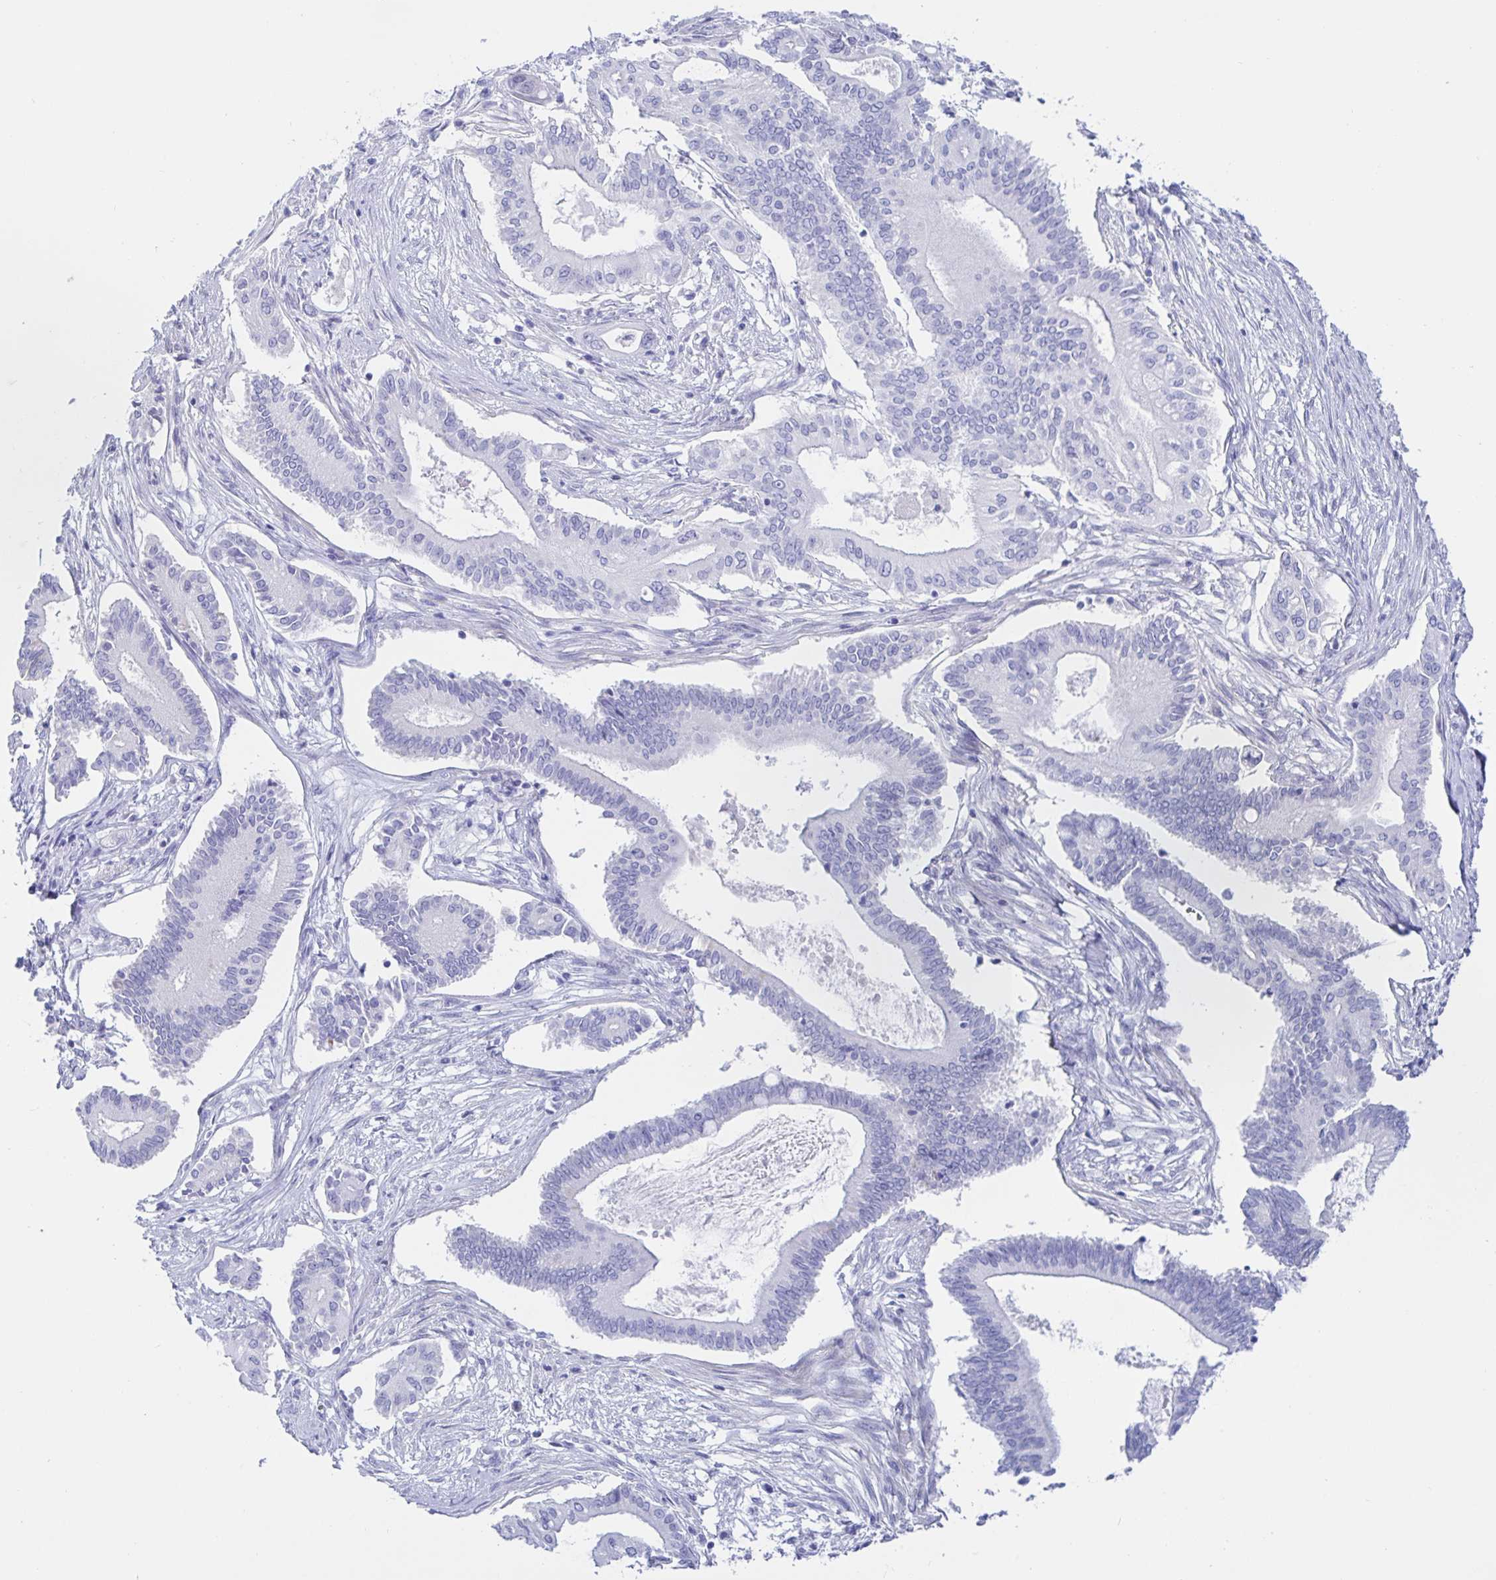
{"staining": {"intensity": "negative", "quantity": "none", "location": "none"}, "tissue": "pancreatic cancer", "cell_type": "Tumor cells", "image_type": "cancer", "snomed": [{"axis": "morphology", "description": "Adenocarcinoma, NOS"}, {"axis": "topography", "description": "Pancreas"}], "caption": "Pancreatic cancer (adenocarcinoma) was stained to show a protein in brown. There is no significant expression in tumor cells.", "gene": "KCNH6", "patient": {"sex": "female", "age": 68}}